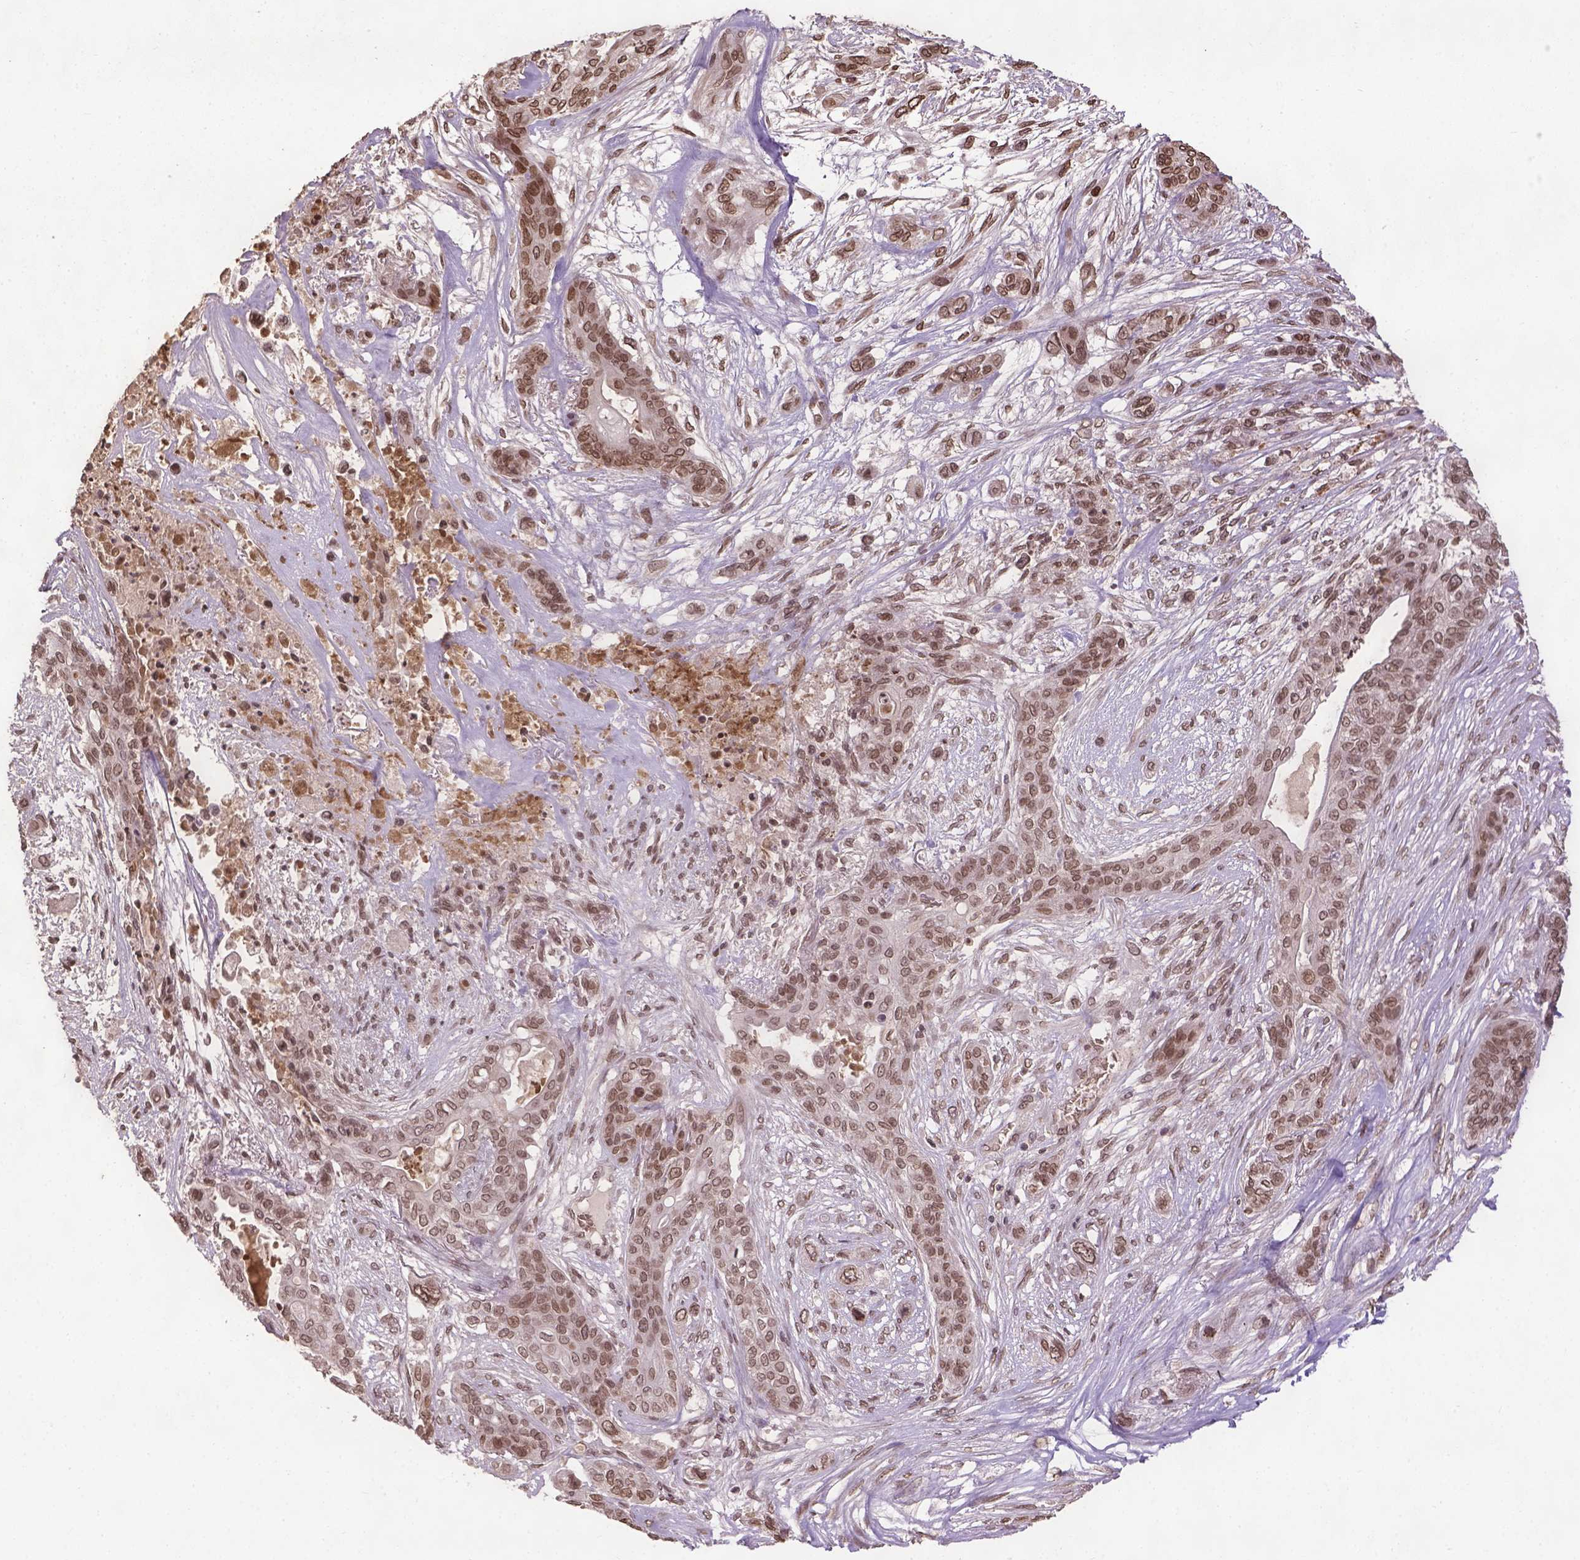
{"staining": {"intensity": "moderate", "quantity": ">75%", "location": "nuclear"}, "tissue": "lung cancer", "cell_type": "Tumor cells", "image_type": "cancer", "snomed": [{"axis": "morphology", "description": "Squamous cell carcinoma, NOS"}, {"axis": "topography", "description": "Lung"}], "caption": "Protein staining of squamous cell carcinoma (lung) tissue demonstrates moderate nuclear positivity in about >75% of tumor cells.", "gene": "BANF1", "patient": {"sex": "female", "age": 70}}